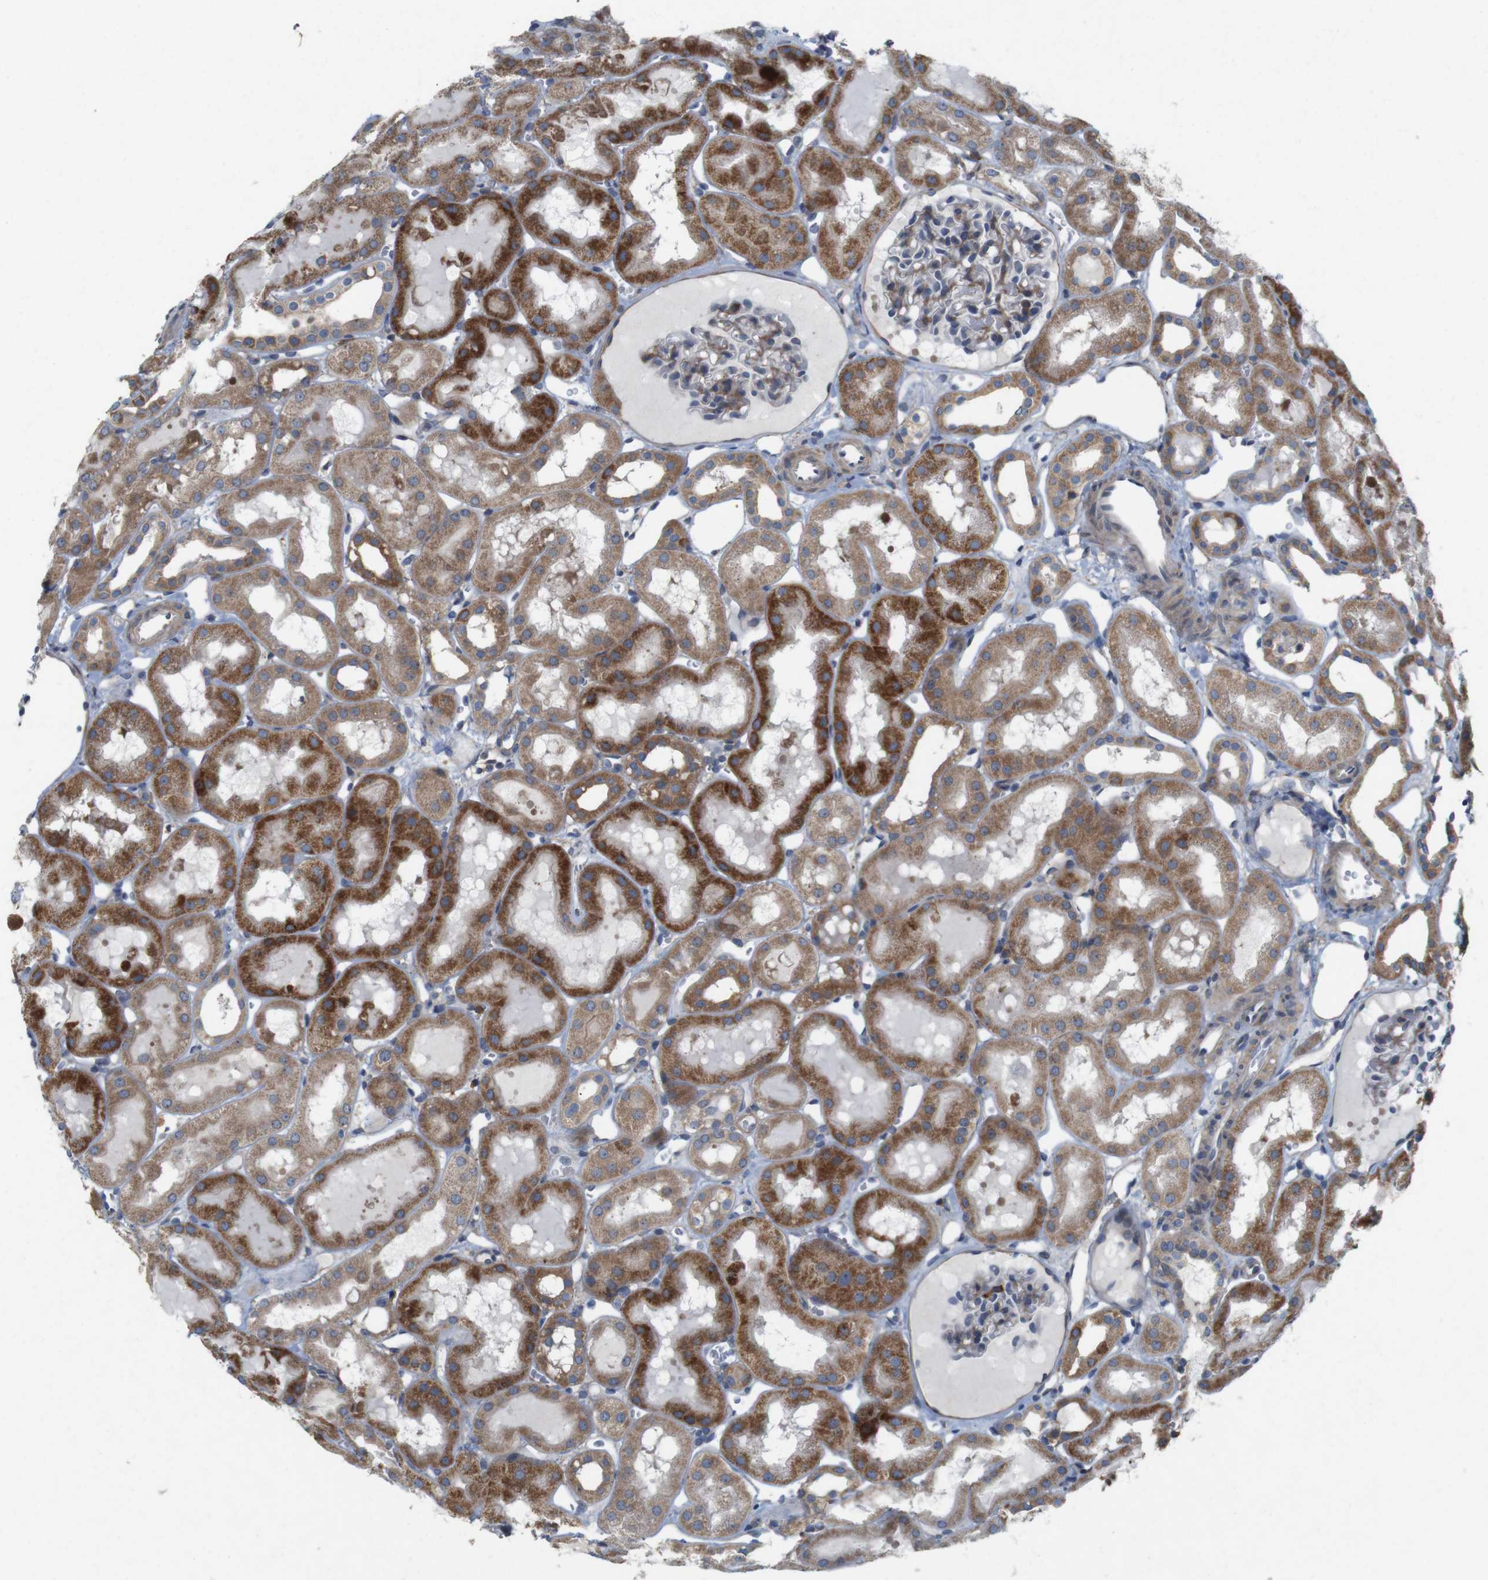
{"staining": {"intensity": "moderate", "quantity": "25%-75%", "location": "cytoplasmic/membranous"}, "tissue": "kidney", "cell_type": "Cells in glomeruli", "image_type": "normal", "snomed": [{"axis": "morphology", "description": "Normal tissue, NOS"}, {"axis": "topography", "description": "Kidney"}, {"axis": "topography", "description": "Urinary bladder"}], "caption": "A photomicrograph of human kidney stained for a protein shows moderate cytoplasmic/membranous brown staining in cells in glomeruli.", "gene": "SIGLEC8", "patient": {"sex": "male", "age": 16}}